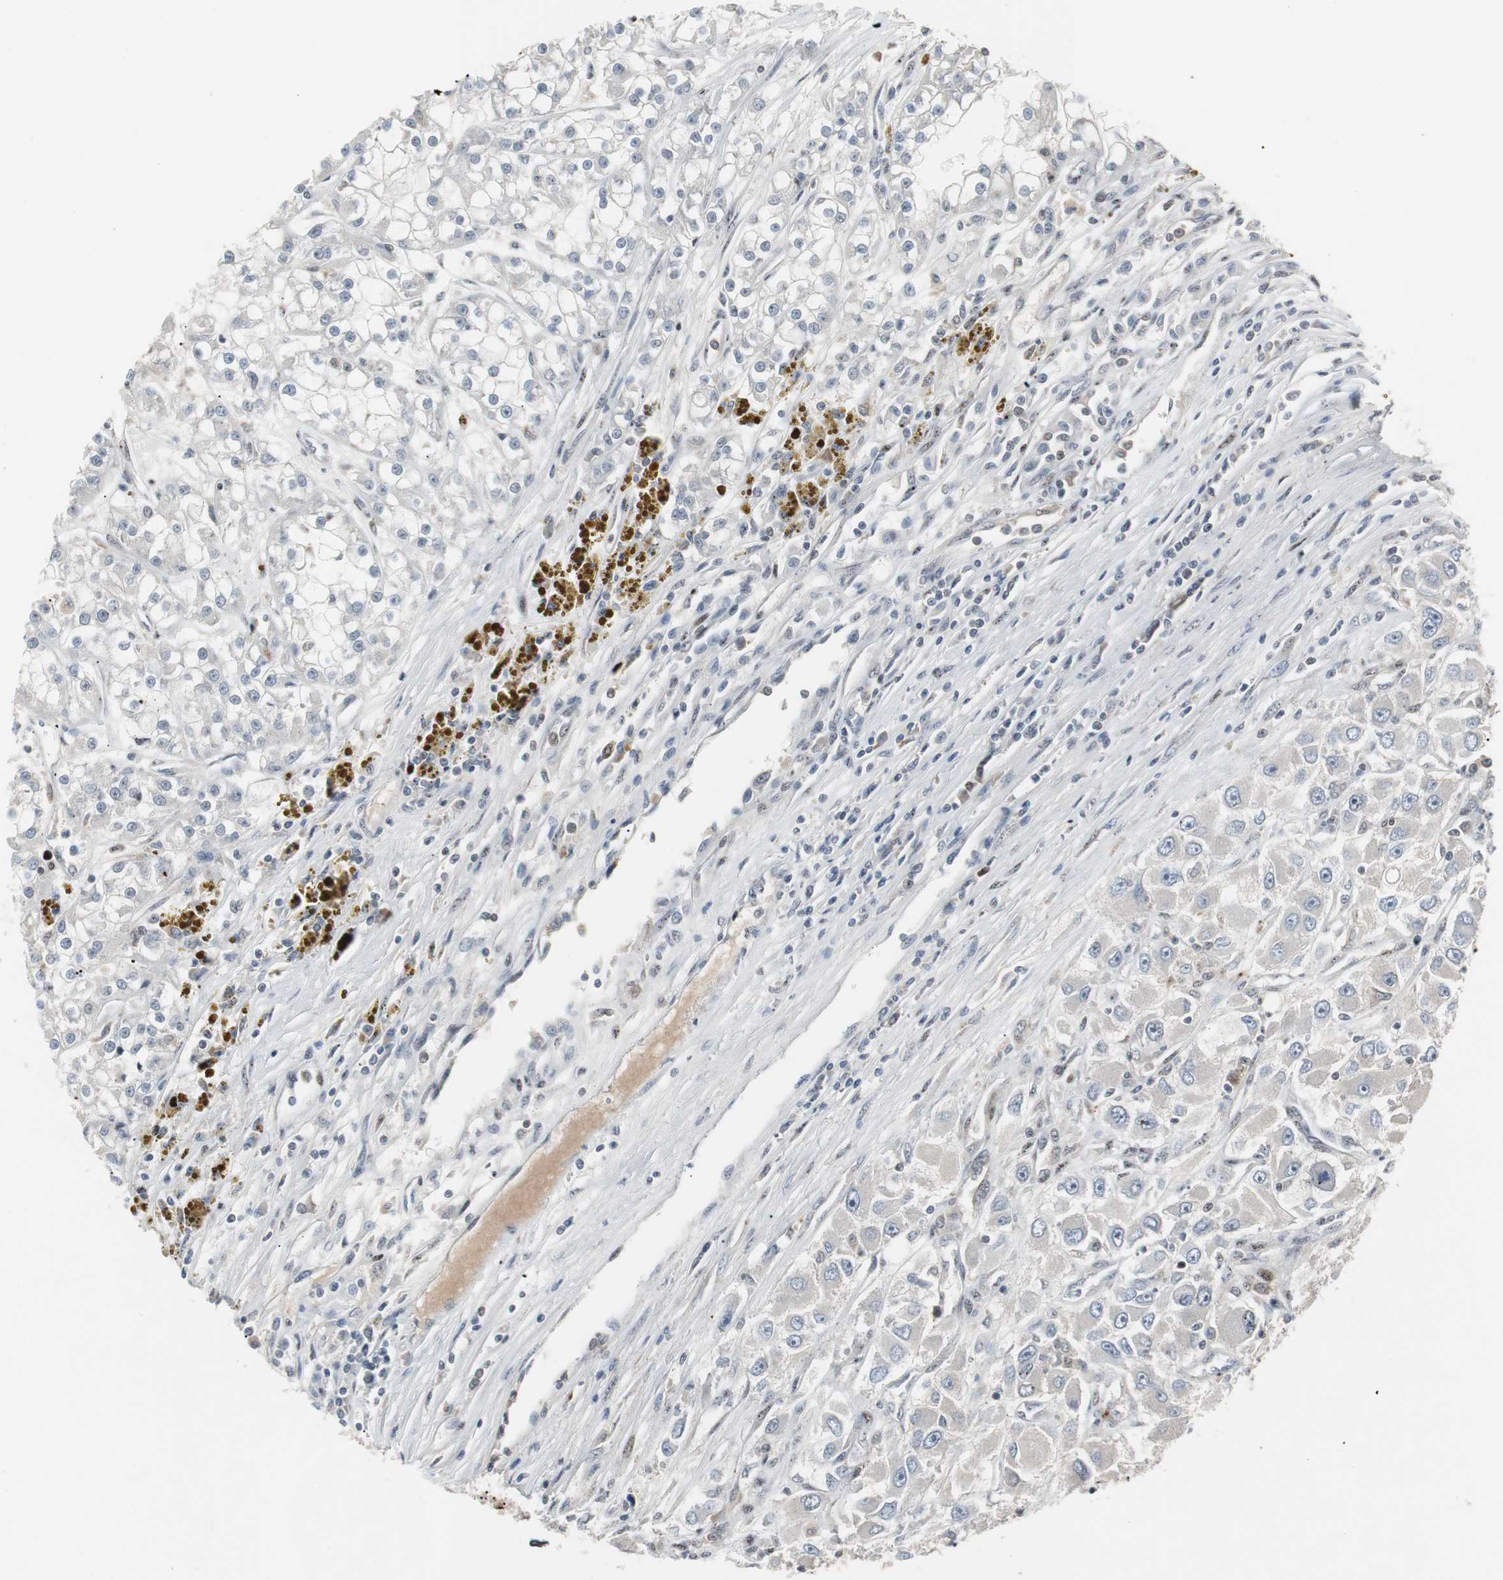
{"staining": {"intensity": "negative", "quantity": "none", "location": "none"}, "tissue": "renal cancer", "cell_type": "Tumor cells", "image_type": "cancer", "snomed": [{"axis": "morphology", "description": "Adenocarcinoma, NOS"}, {"axis": "topography", "description": "Kidney"}], "caption": "Micrograph shows no protein staining in tumor cells of renal cancer tissue.", "gene": "GRK2", "patient": {"sex": "female", "age": 52}}